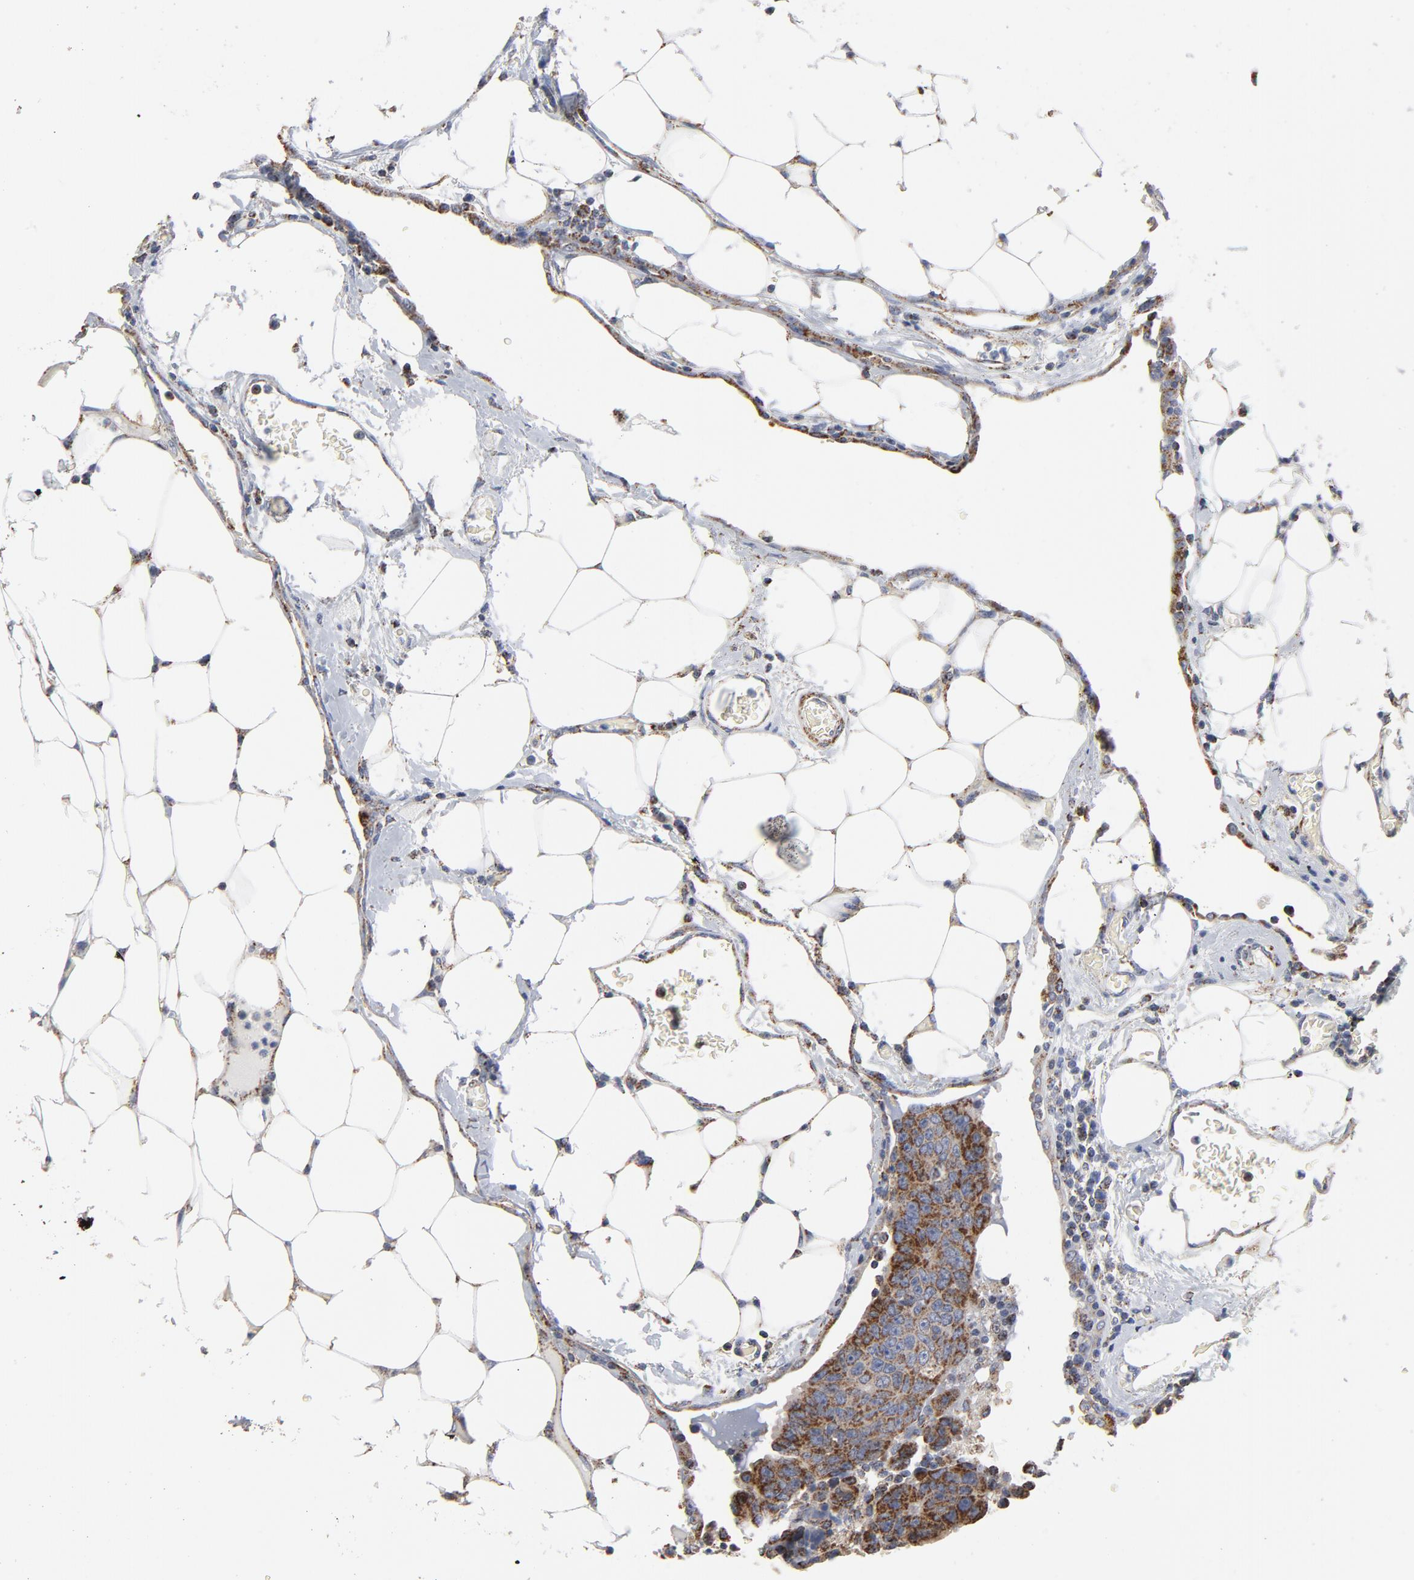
{"staining": {"intensity": "moderate", "quantity": "25%-75%", "location": "cytoplasmic/membranous"}, "tissue": "colorectal cancer", "cell_type": "Tumor cells", "image_type": "cancer", "snomed": [{"axis": "morphology", "description": "Adenocarcinoma, NOS"}, {"axis": "topography", "description": "Colon"}], "caption": "Adenocarcinoma (colorectal) stained with DAB immunohistochemistry (IHC) demonstrates medium levels of moderate cytoplasmic/membranous positivity in about 25%-75% of tumor cells.", "gene": "NDUFV2", "patient": {"sex": "female", "age": 86}}